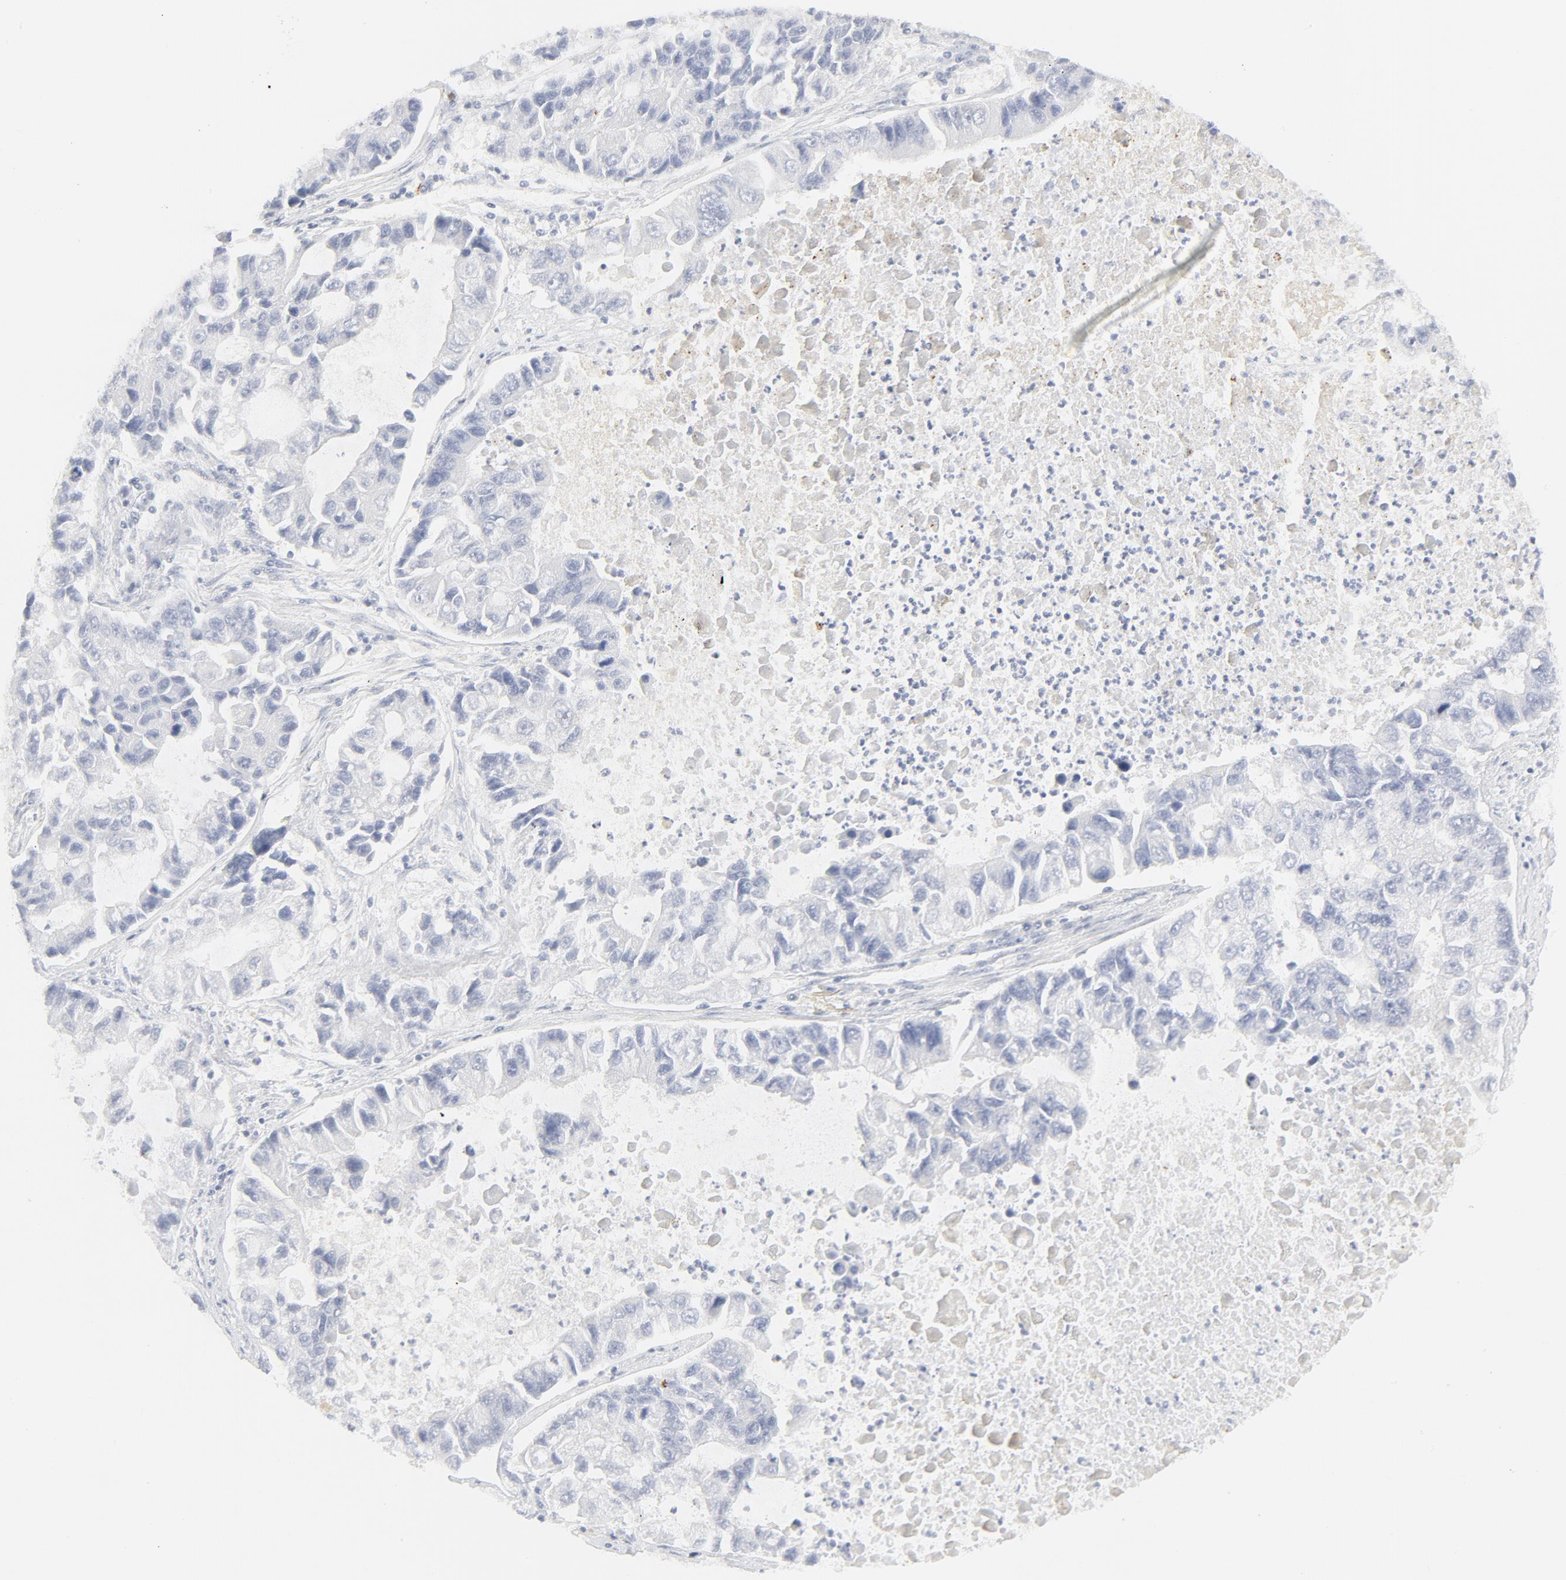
{"staining": {"intensity": "negative", "quantity": "none", "location": "none"}, "tissue": "lung cancer", "cell_type": "Tumor cells", "image_type": "cancer", "snomed": [{"axis": "morphology", "description": "Adenocarcinoma, NOS"}, {"axis": "topography", "description": "Lung"}], "caption": "Human adenocarcinoma (lung) stained for a protein using immunohistochemistry displays no expression in tumor cells.", "gene": "CCR7", "patient": {"sex": "female", "age": 51}}